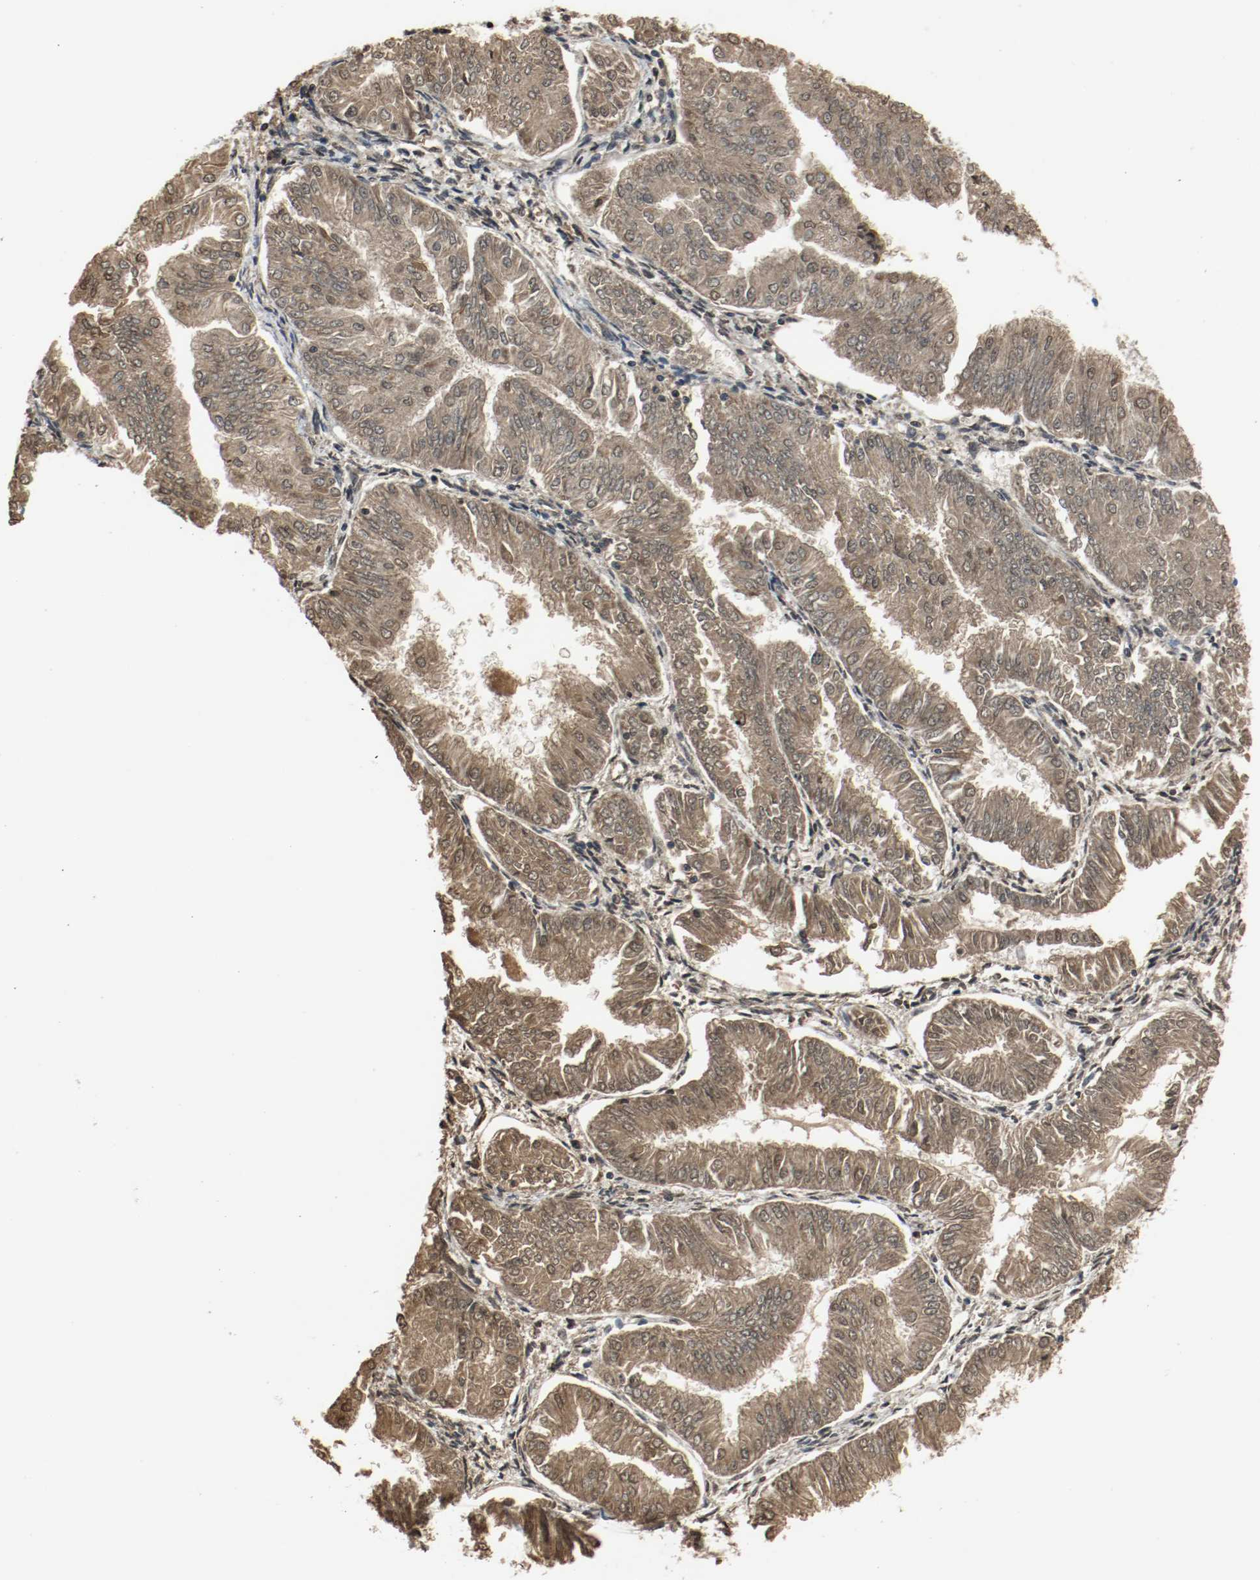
{"staining": {"intensity": "moderate", "quantity": ">75%", "location": "cytoplasmic/membranous"}, "tissue": "endometrial cancer", "cell_type": "Tumor cells", "image_type": "cancer", "snomed": [{"axis": "morphology", "description": "Adenocarcinoma, NOS"}, {"axis": "topography", "description": "Endometrium"}], "caption": "Brown immunohistochemical staining in endometrial adenocarcinoma exhibits moderate cytoplasmic/membranous positivity in approximately >75% of tumor cells. (brown staining indicates protein expression, while blue staining denotes nuclei).", "gene": "BLK", "patient": {"sex": "female", "age": 53}}